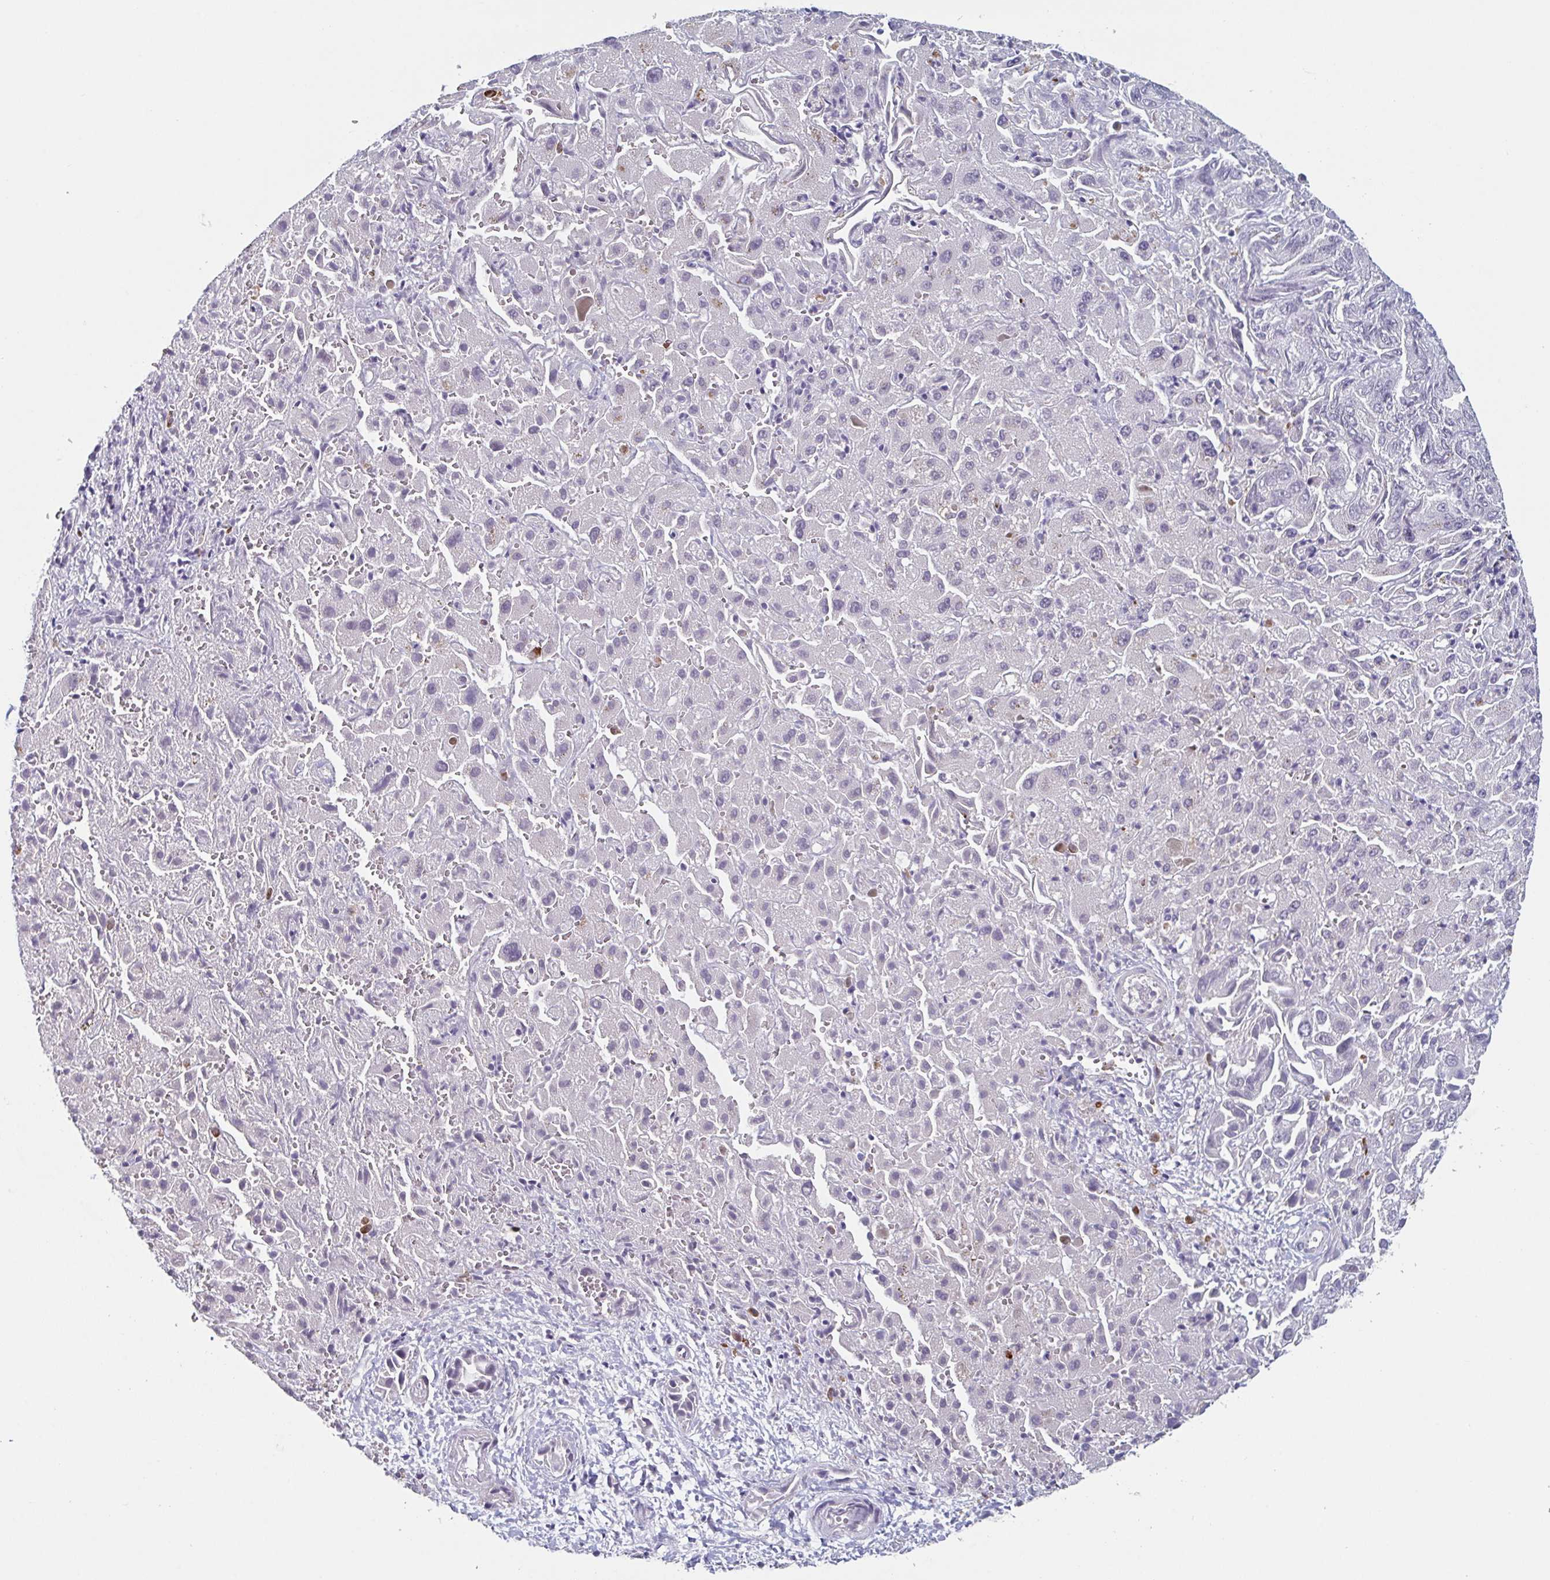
{"staining": {"intensity": "negative", "quantity": "none", "location": "none"}, "tissue": "liver cancer", "cell_type": "Tumor cells", "image_type": "cancer", "snomed": [{"axis": "morphology", "description": "Cholangiocarcinoma"}, {"axis": "topography", "description": "Liver"}], "caption": "Histopathology image shows no protein staining in tumor cells of liver cancer (cholangiocarcinoma) tissue.", "gene": "RNF212", "patient": {"sex": "female", "age": 52}}